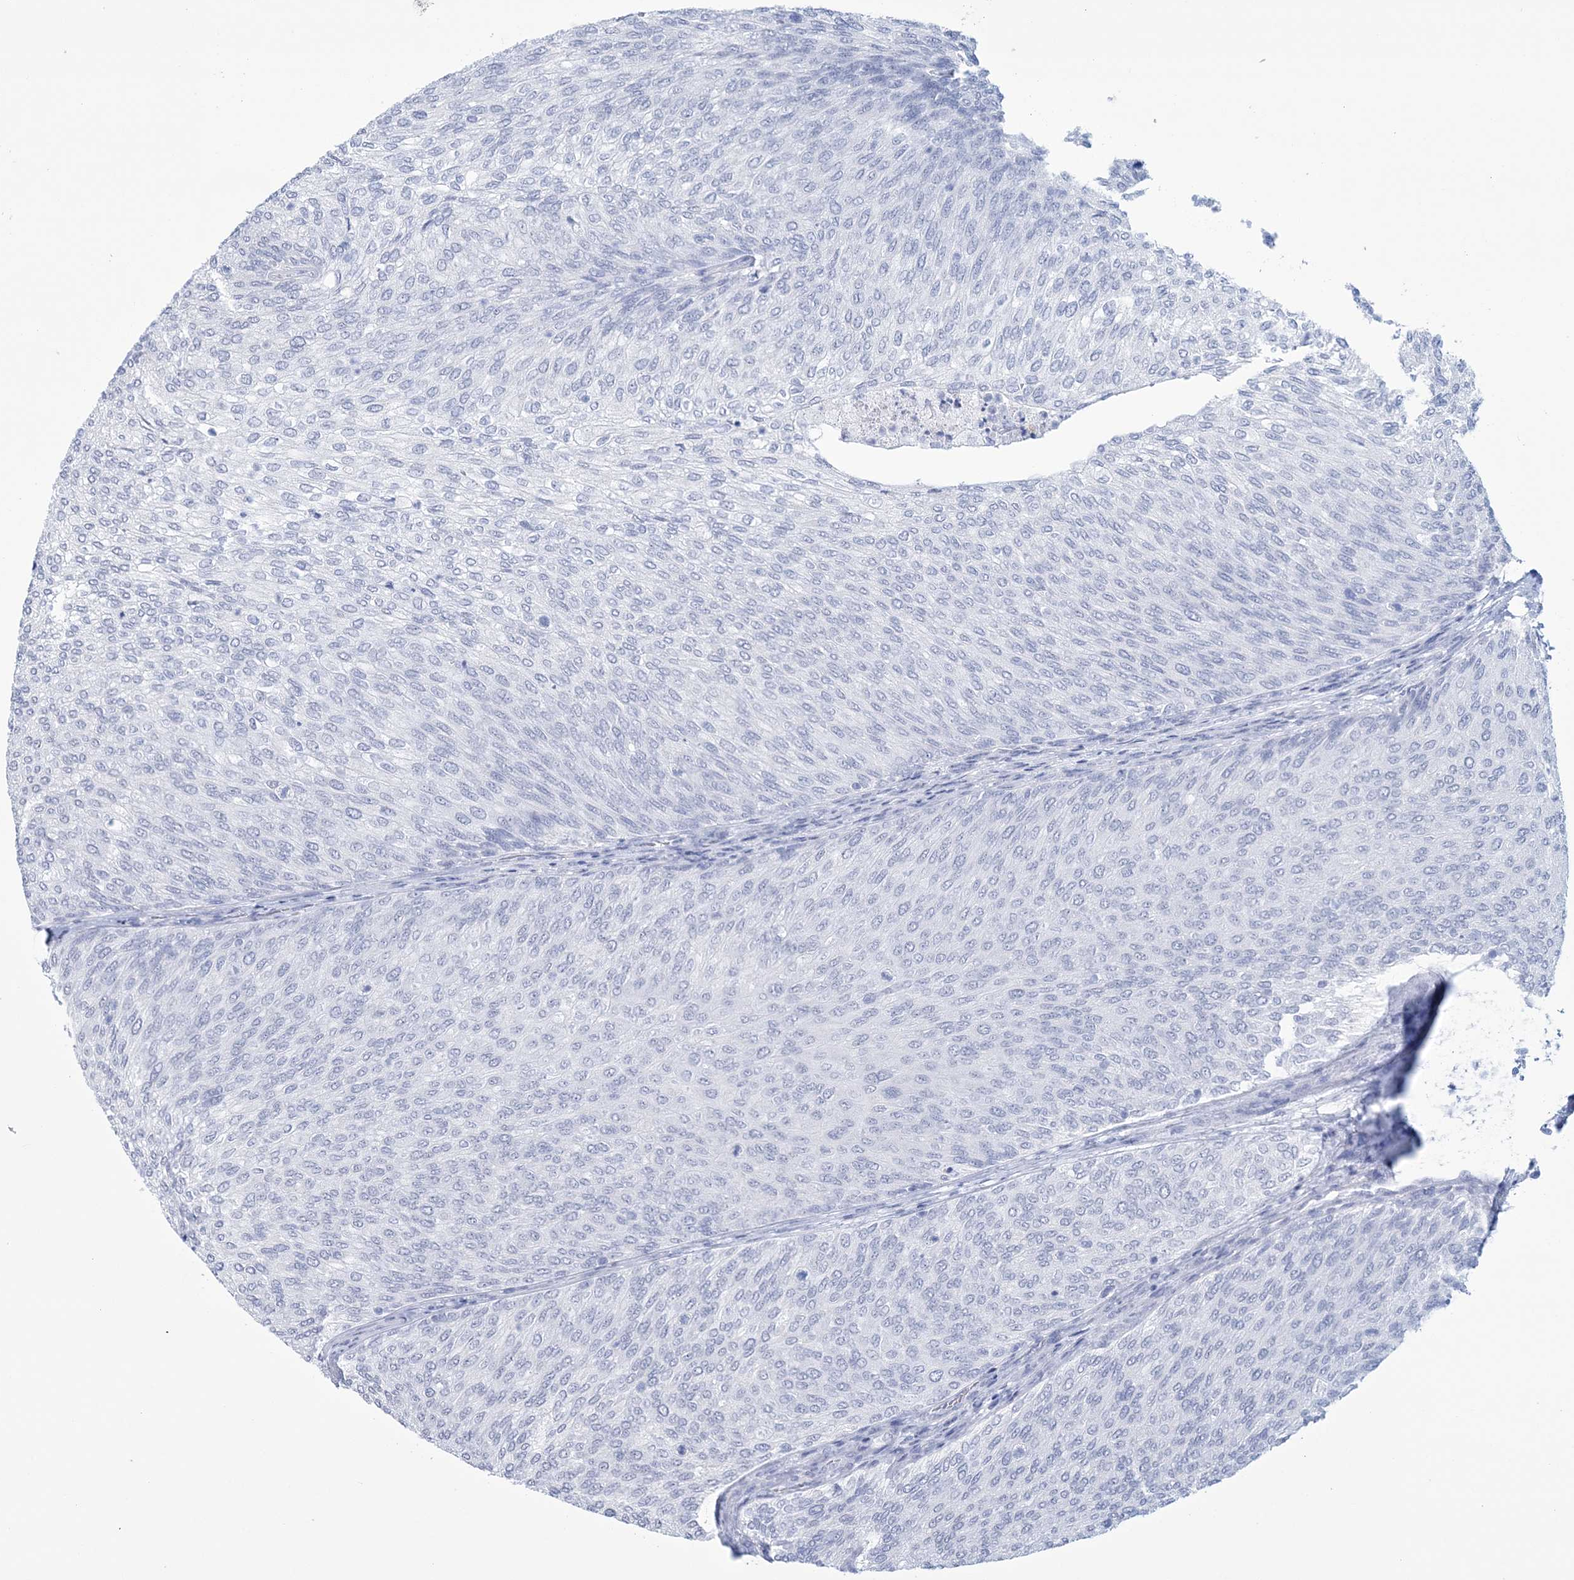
{"staining": {"intensity": "negative", "quantity": "none", "location": "none"}, "tissue": "urothelial cancer", "cell_type": "Tumor cells", "image_type": "cancer", "snomed": [{"axis": "morphology", "description": "Urothelial carcinoma, Low grade"}, {"axis": "topography", "description": "Urinary bladder"}], "caption": "Human urothelial carcinoma (low-grade) stained for a protein using immunohistochemistry exhibits no expression in tumor cells.", "gene": "DPCD", "patient": {"sex": "female", "age": 79}}